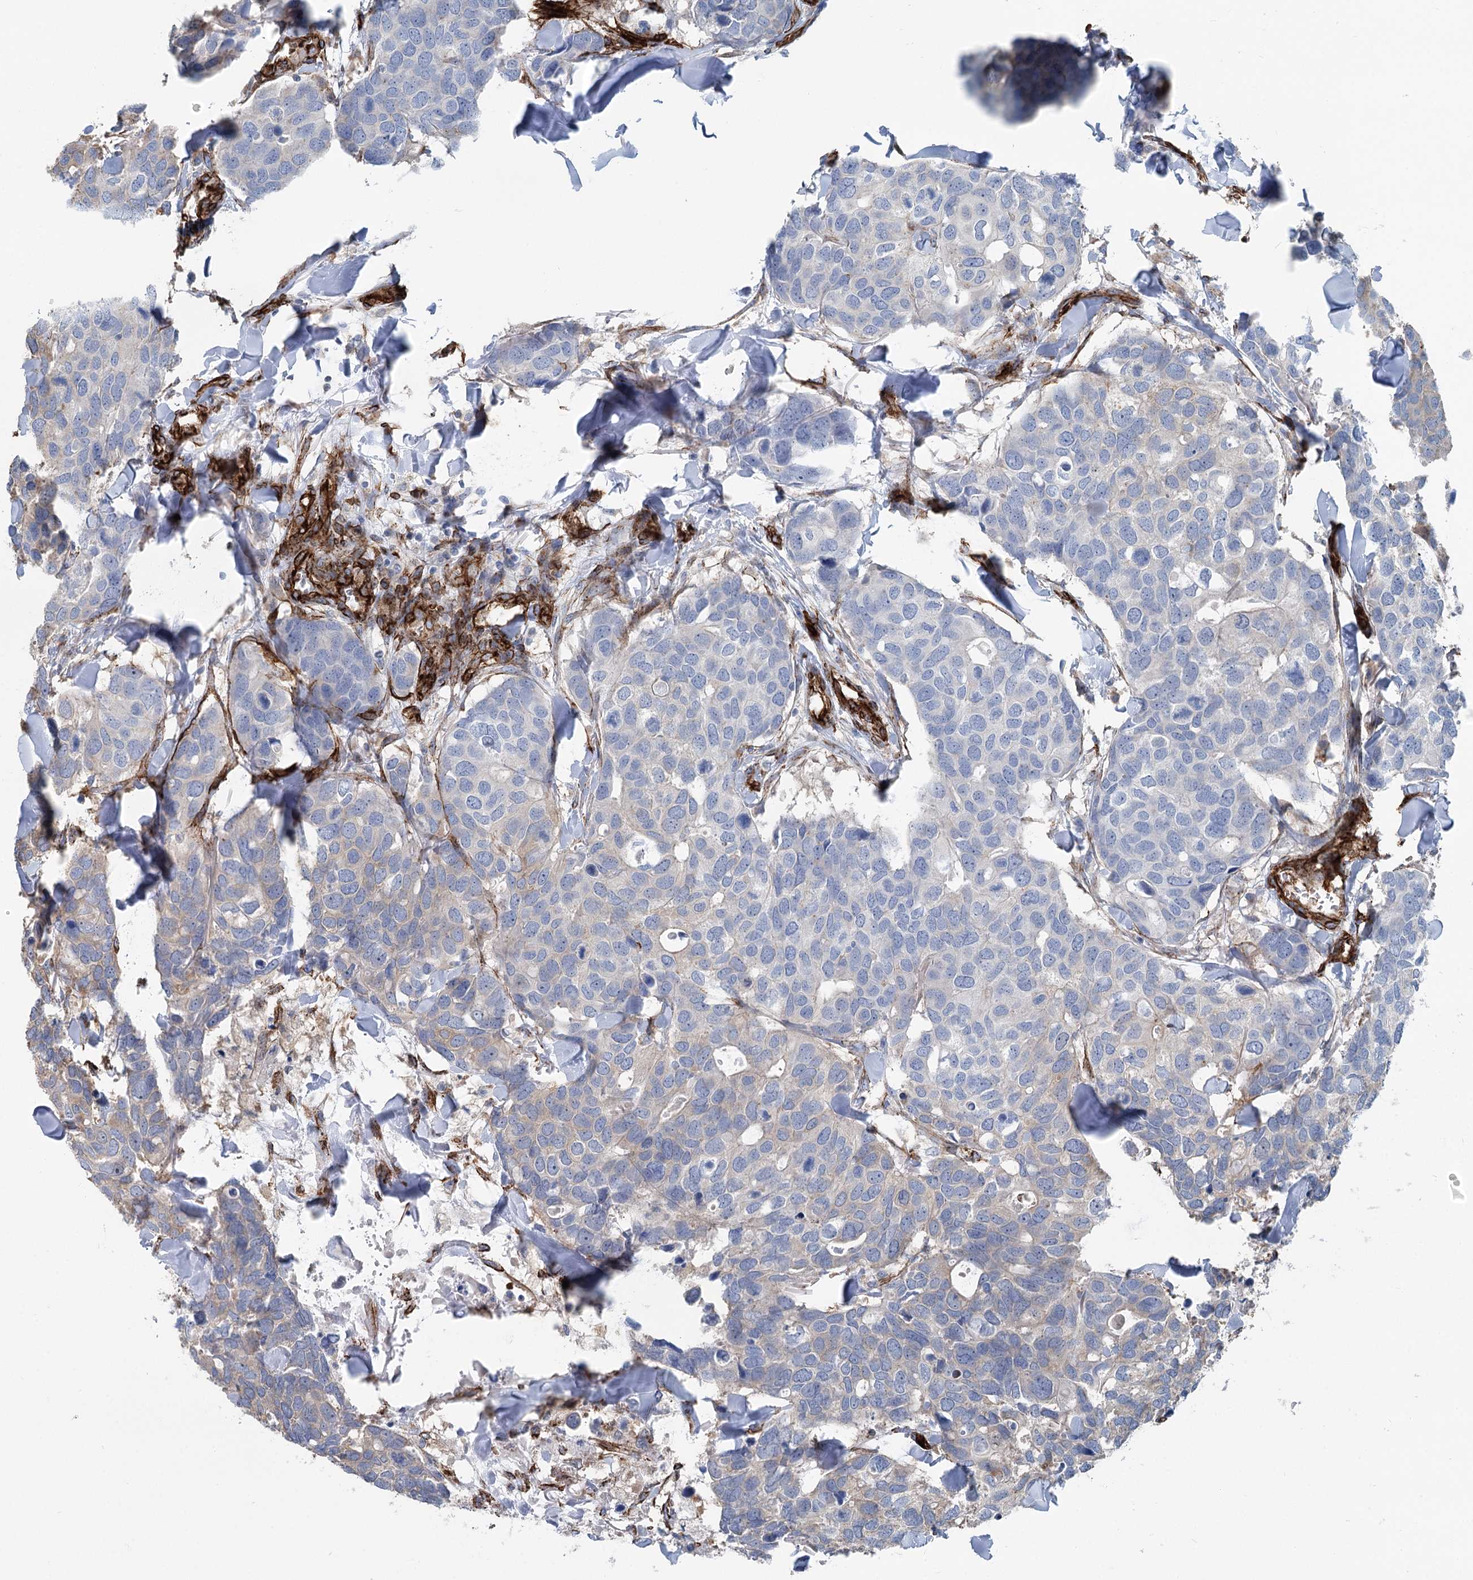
{"staining": {"intensity": "negative", "quantity": "none", "location": "none"}, "tissue": "breast cancer", "cell_type": "Tumor cells", "image_type": "cancer", "snomed": [{"axis": "morphology", "description": "Duct carcinoma"}, {"axis": "topography", "description": "Breast"}], "caption": "This is an IHC image of invasive ductal carcinoma (breast). There is no expression in tumor cells.", "gene": "IQSEC1", "patient": {"sex": "female", "age": 83}}